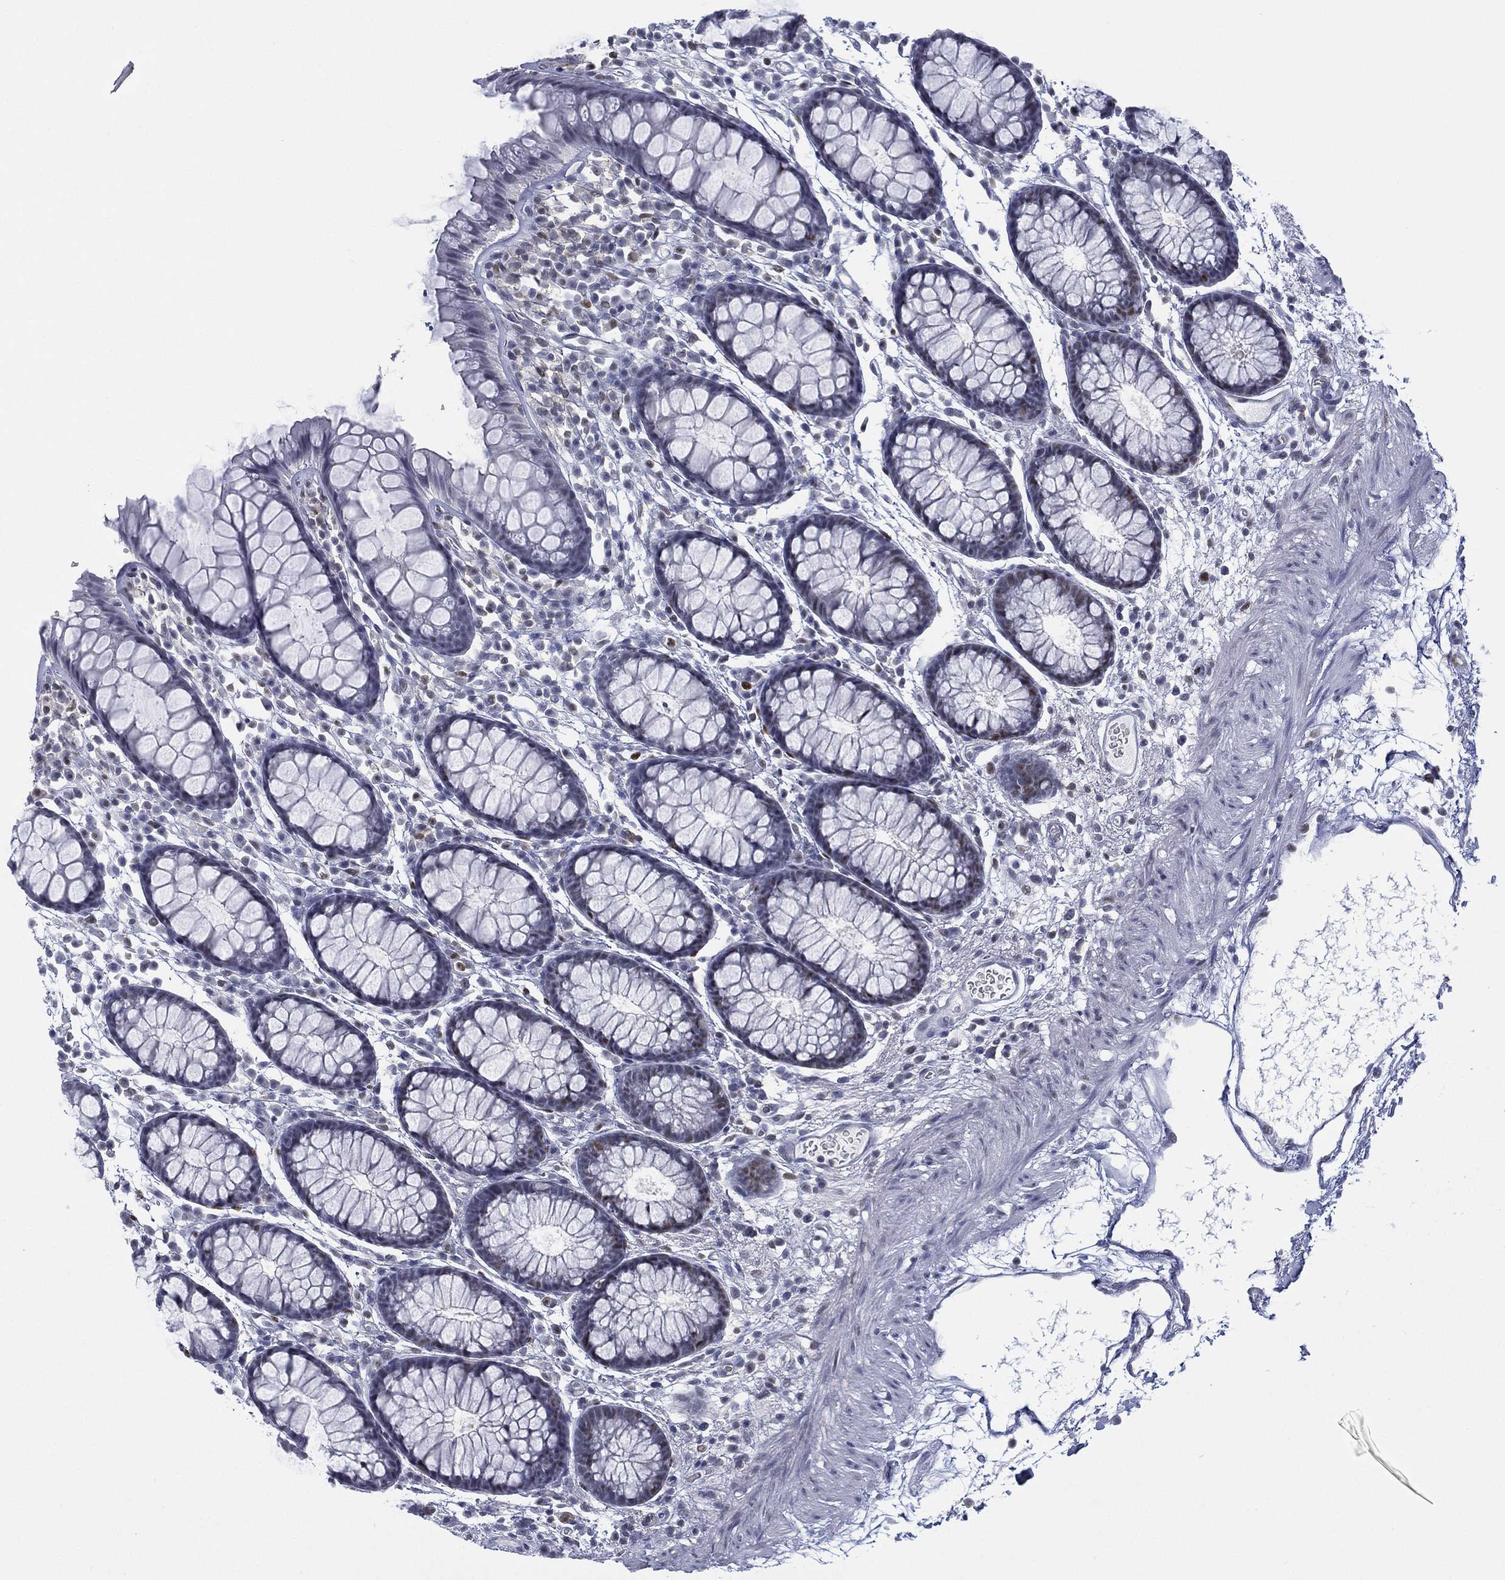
{"staining": {"intensity": "negative", "quantity": "none", "location": "none"}, "tissue": "colon", "cell_type": "Endothelial cells", "image_type": "normal", "snomed": [{"axis": "morphology", "description": "Normal tissue, NOS"}, {"axis": "topography", "description": "Colon"}], "caption": "This micrograph is of benign colon stained with immunohistochemistry (IHC) to label a protein in brown with the nuclei are counter-stained blue. There is no positivity in endothelial cells.", "gene": "ZNF711", "patient": {"sex": "male", "age": 76}}